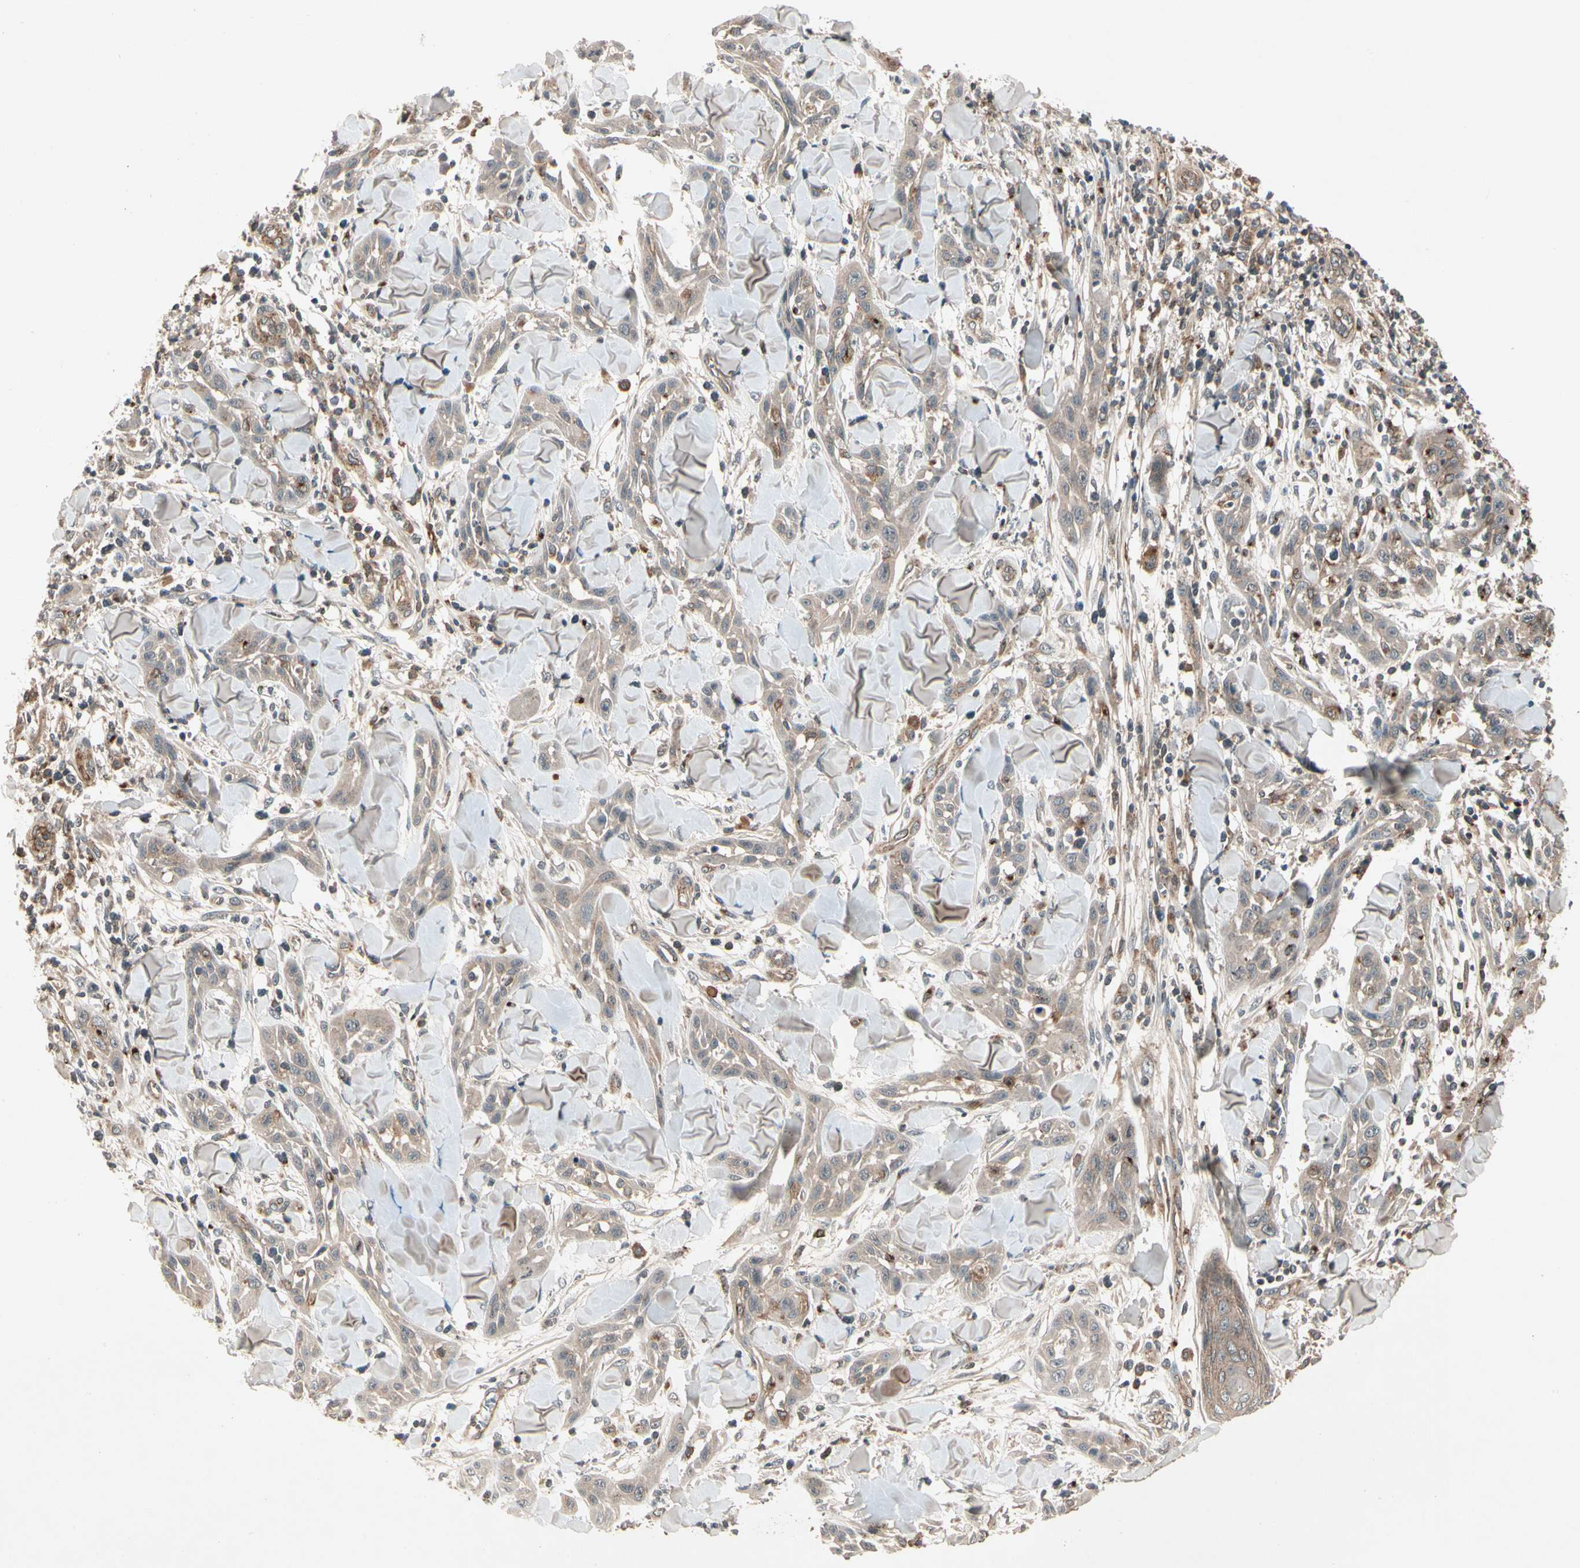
{"staining": {"intensity": "weak", "quantity": "25%-75%", "location": "cytoplasmic/membranous"}, "tissue": "skin cancer", "cell_type": "Tumor cells", "image_type": "cancer", "snomed": [{"axis": "morphology", "description": "Squamous cell carcinoma, NOS"}, {"axis": "topography", "description": "Skin"}], "caption": "The image reveals a brown stain indicating the presence of a protein in the cytoplasmic/membranous of tumor cells in skin squamous cell carcinoma. (DAB (3,3'-diaminobenzidine) IHC, brown staining for protein, blue staining for nuclei).", "gene": "FLOT1", "patient": {"sex": "male", "age": 24}}